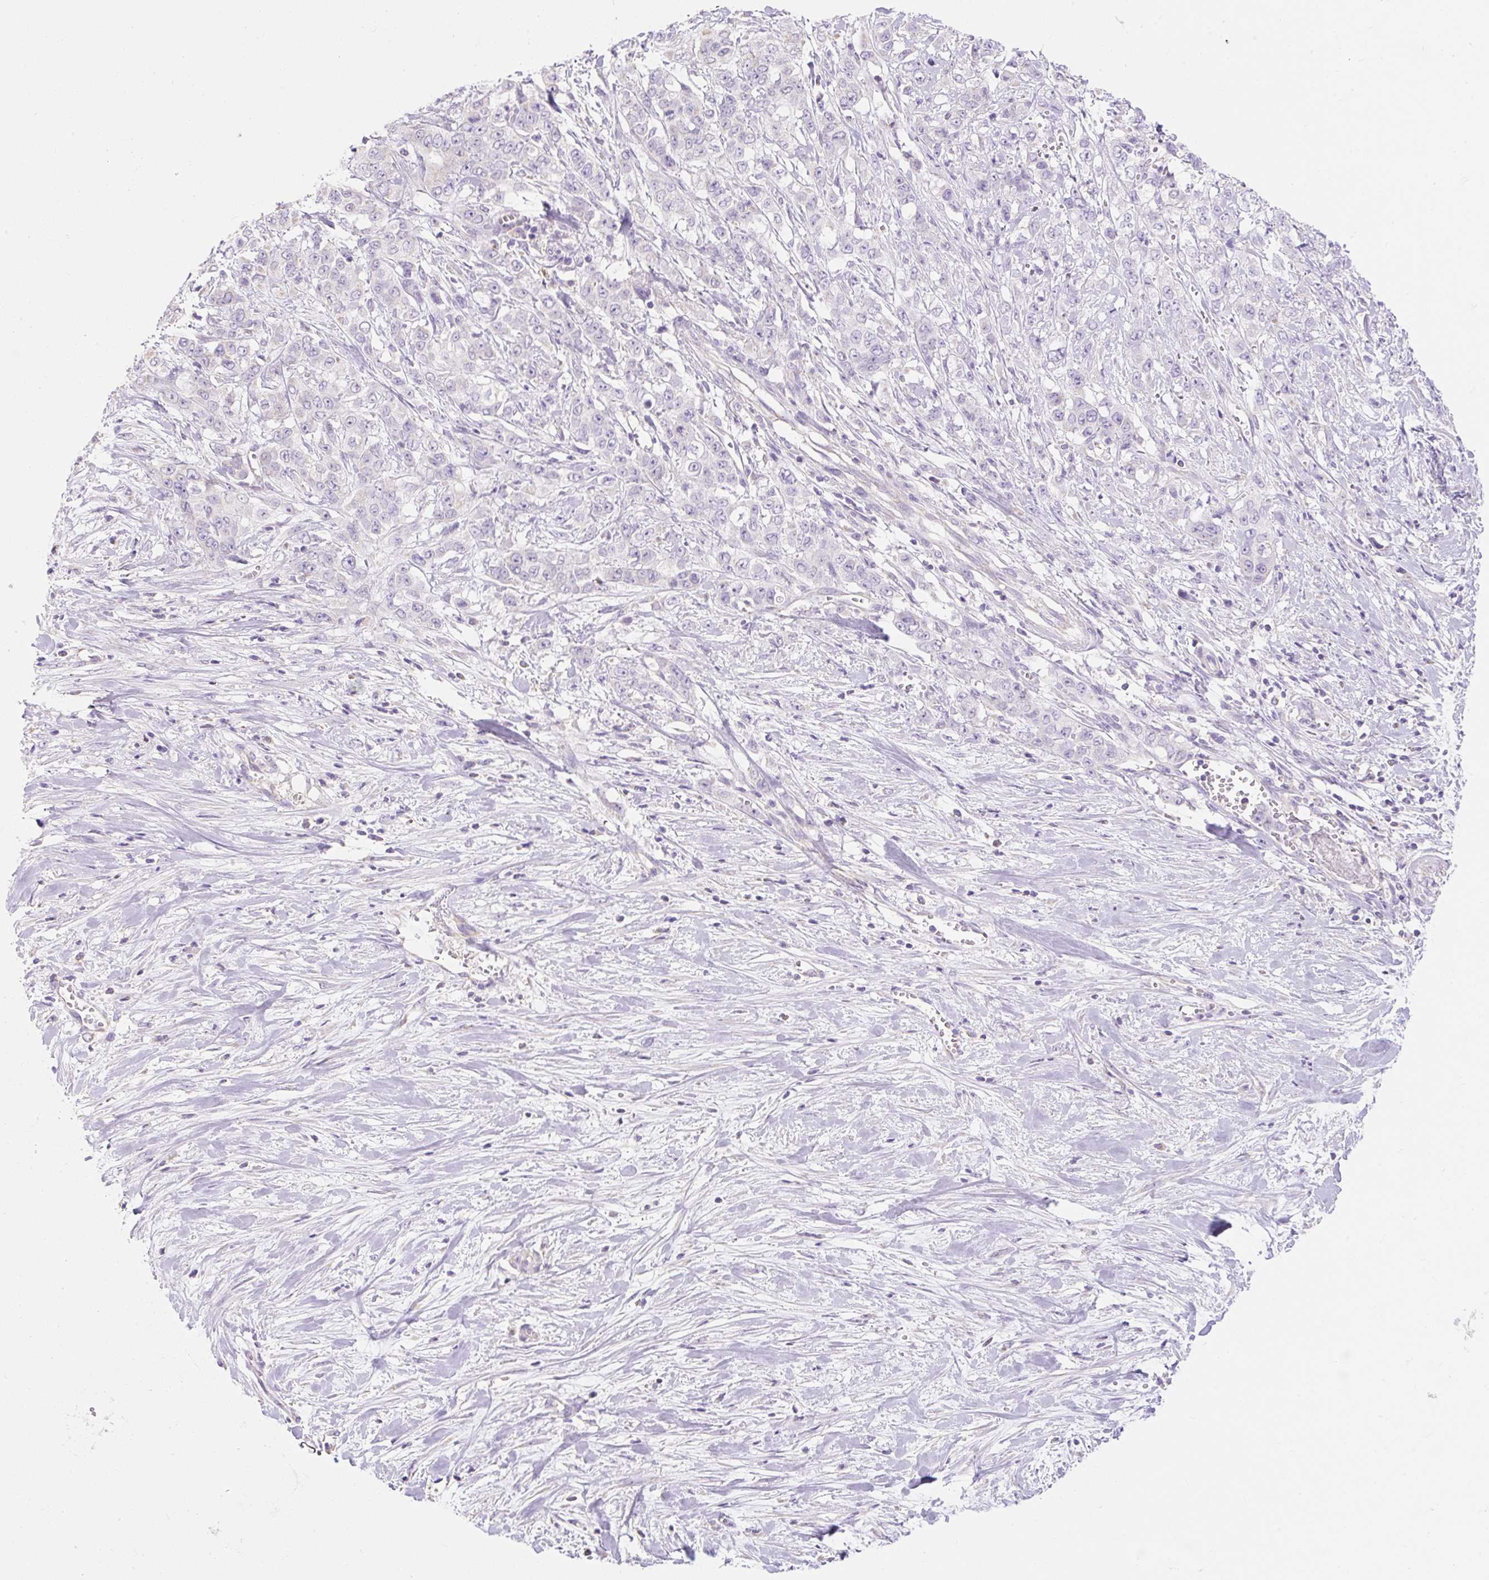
{"staining": {"intensity": "negative", "quantity": "none", "location": "none"}, "tissue": "stomach cancer", "cell_type": "Tumor cells", "image_type": "cancer", "snomed": [{"axis": "morphology", "description": "Adenocarcinoma, NOS"}, {"axis": "topography", "description": "Stomach, upper"}], "caption": "This is an IHC micrograph of human stomach adenocarcinoma. There is no expression in tumor cells.", "gene": "DHX35", "patient": {"sex": "male", "age": 62}}